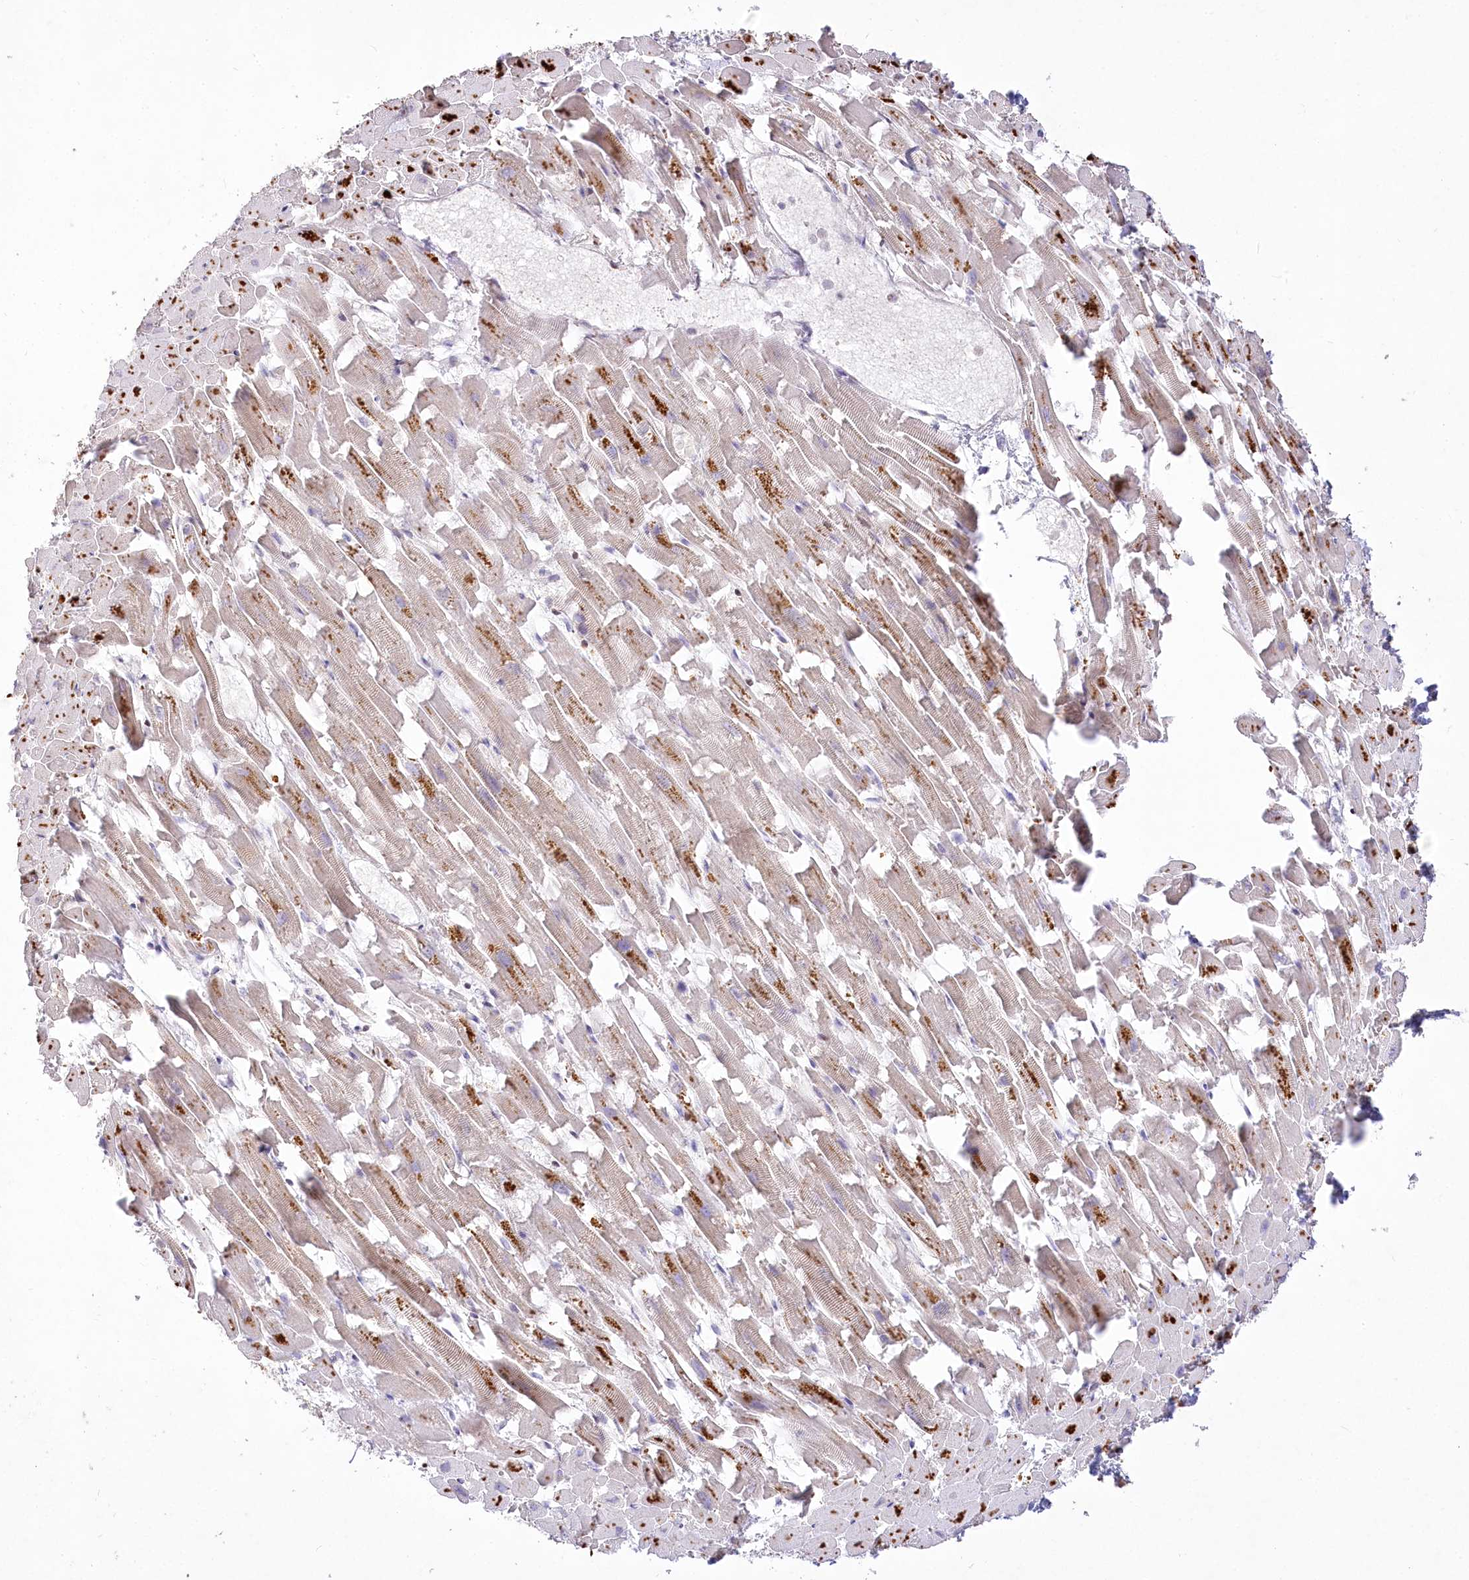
{"staining": {"intensity": "moderate", "quantity": ">75%", "location": "cytoplasmic/membranous"}, "tissue": "heart muscle", "cell_type": "Cardiomyocytes", "image_type": "normal", "snomed": [{"axis": "morphology", "description": "Normal tissue, NOS"}, {"axis": "topography", "description": "Heart"}], "caption": "Protein staining of unremarkable heart muscle exhibits moderate cytoplasmic/membranous positivity in approximately >75% of cardiomyocytes.", "gene": "STT3B", "patient": {"sex": "female", "age": 64}}